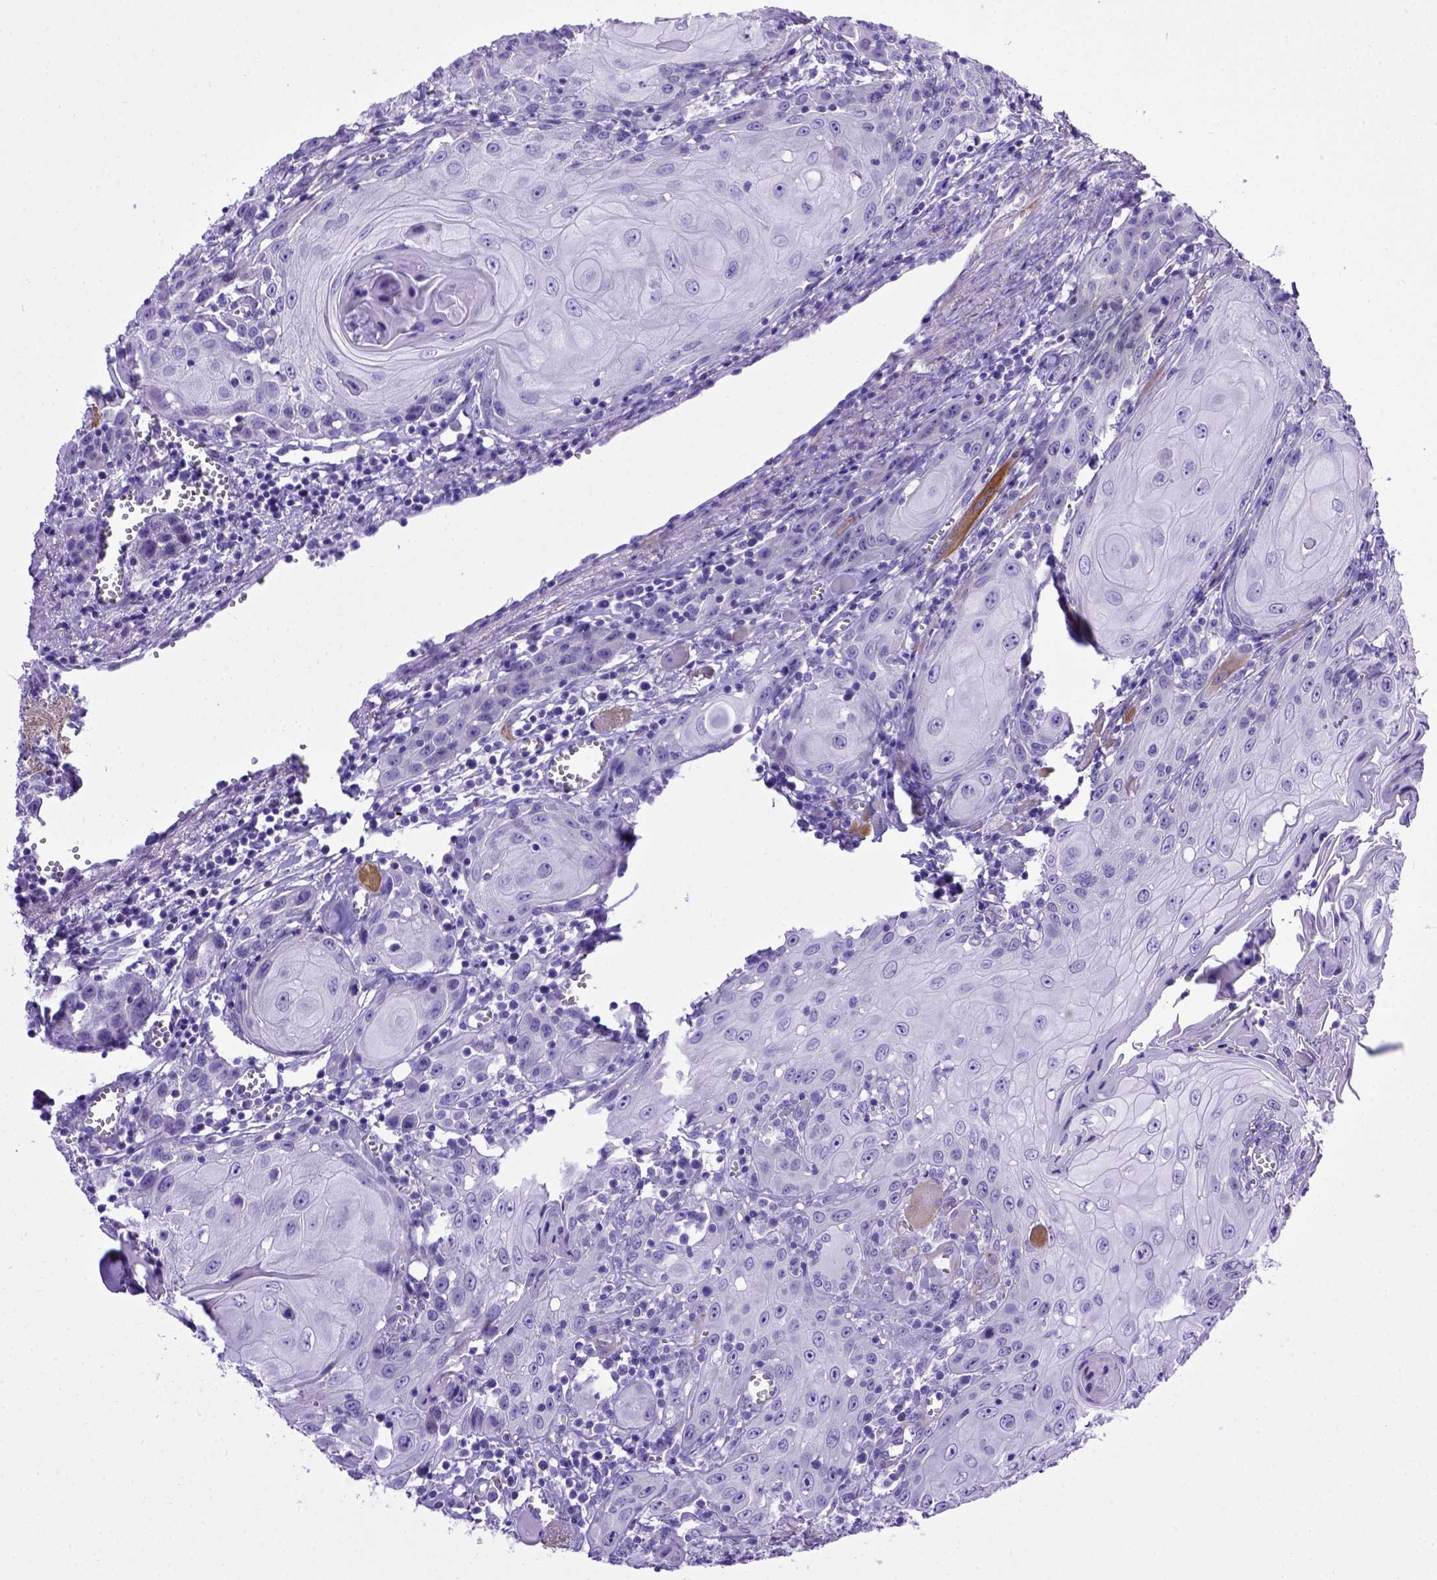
{"staining": {"intensity": "negative", "quantity": "none", "location": "none"}, "tissue": "head and neck cancer", "cell_type": "Tumor cells", "image_type": "cancer", "snomed": [{"axis": "morphology", "description": "Squamous cell carcinoma, NOS"}, {"axis": "topography", "description": "Head-Neck"}], "caption": "Tumor cells are negative for protein expression in human head and neck squamous cell carcinoma.", "gene": "ADAM12", "patient": {"sex": "female", "age": 80}}